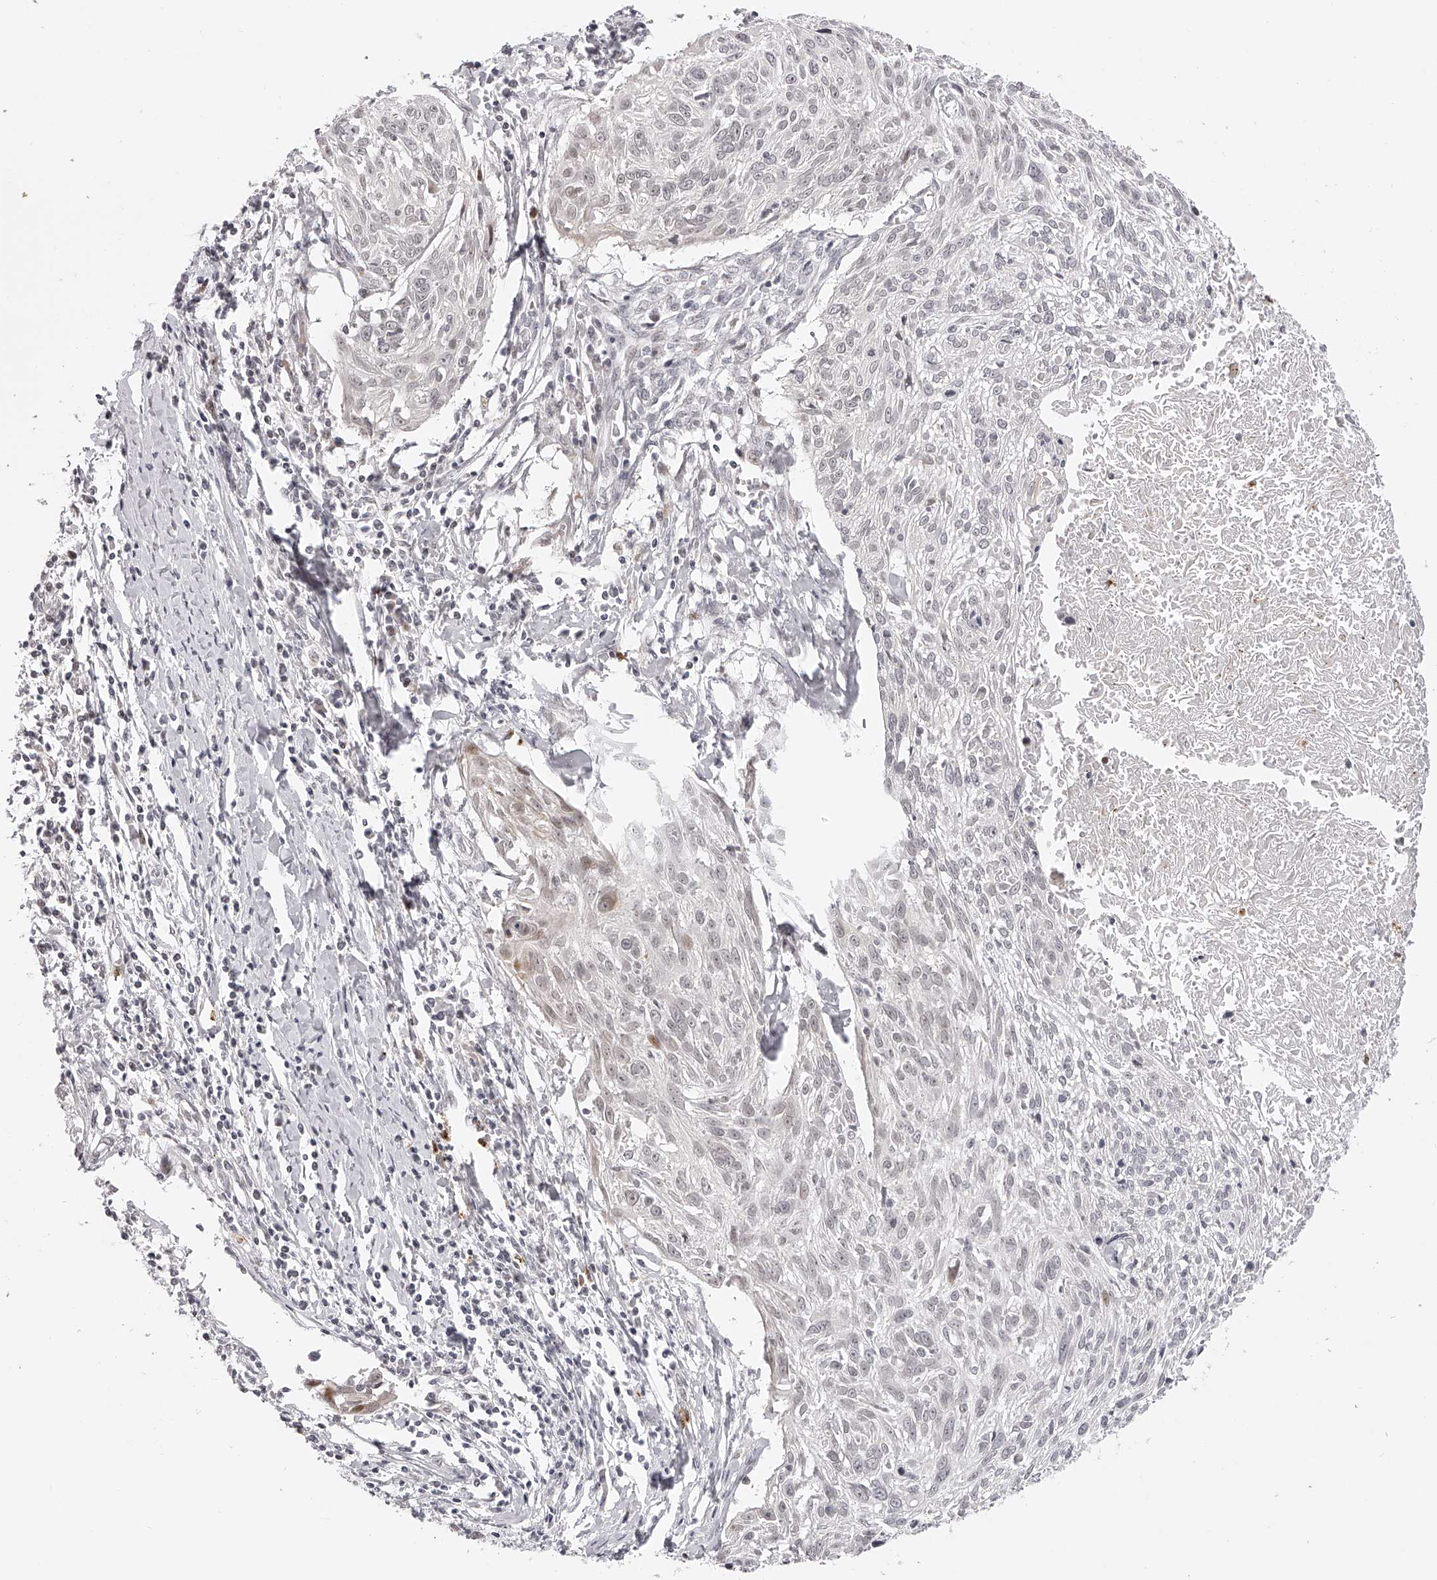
{"staining": {"intensity": "weak", "quantity": "<25%", "location": "nuclear"}, "tissue": "cervical cancer", "cell_type": "Tumor cells", "image_type": "cancer", "snomed": [{"axis": "morphology", "description": "Squamous cell carcinoma, NOS"}, {"axis": "topography", "description": "Cervix"}], "caption": "The image demonstrates no significant expression in tumor cells of cervical cancer.", "gene": "PLEKHG1", "patient": {"sex": "female", "age": 51}}